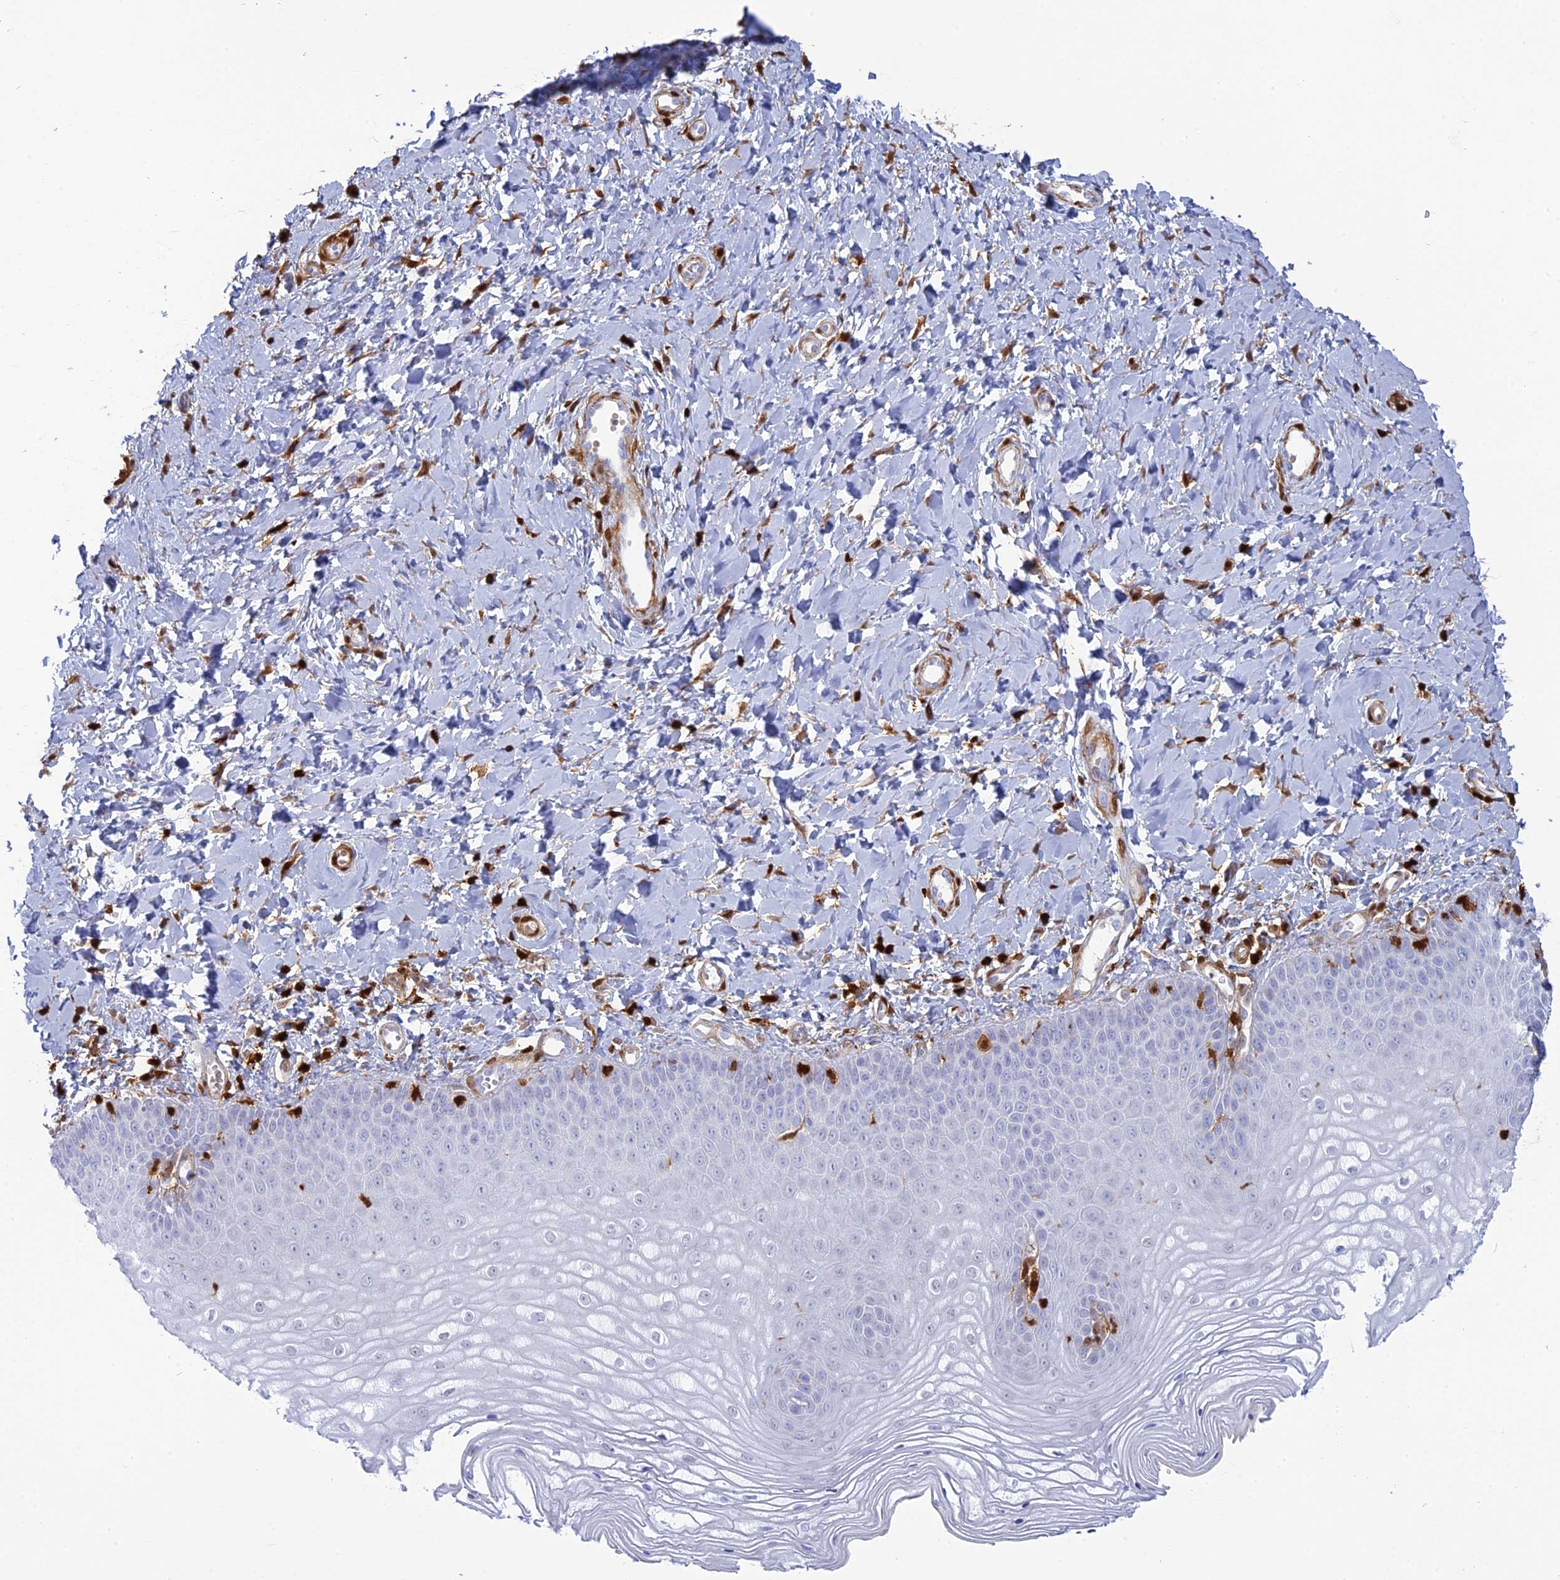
{"staining": {"intensity": "negative", "quantity": "none", "location": "none"}, "tissue": "vagina", "cell_type": "Squamous epithelial cells", "image_type": "normal", "snomed": [{"axis": "morphology", "description": "Normal tissue, NOS"}, {"axis": "topography", "description": "Vagina"}, {"axis": "topography", "description": "Cervix"}], "caption": "The image reveals no significant expression in squamous epithelial cells of vagina. (Brightfield microscopy of DAB (3,3'-diaminobenzidine) IHC at high magnification).", "gene": "PGBD4", "patient": {"sex": "female", "age": 40}}